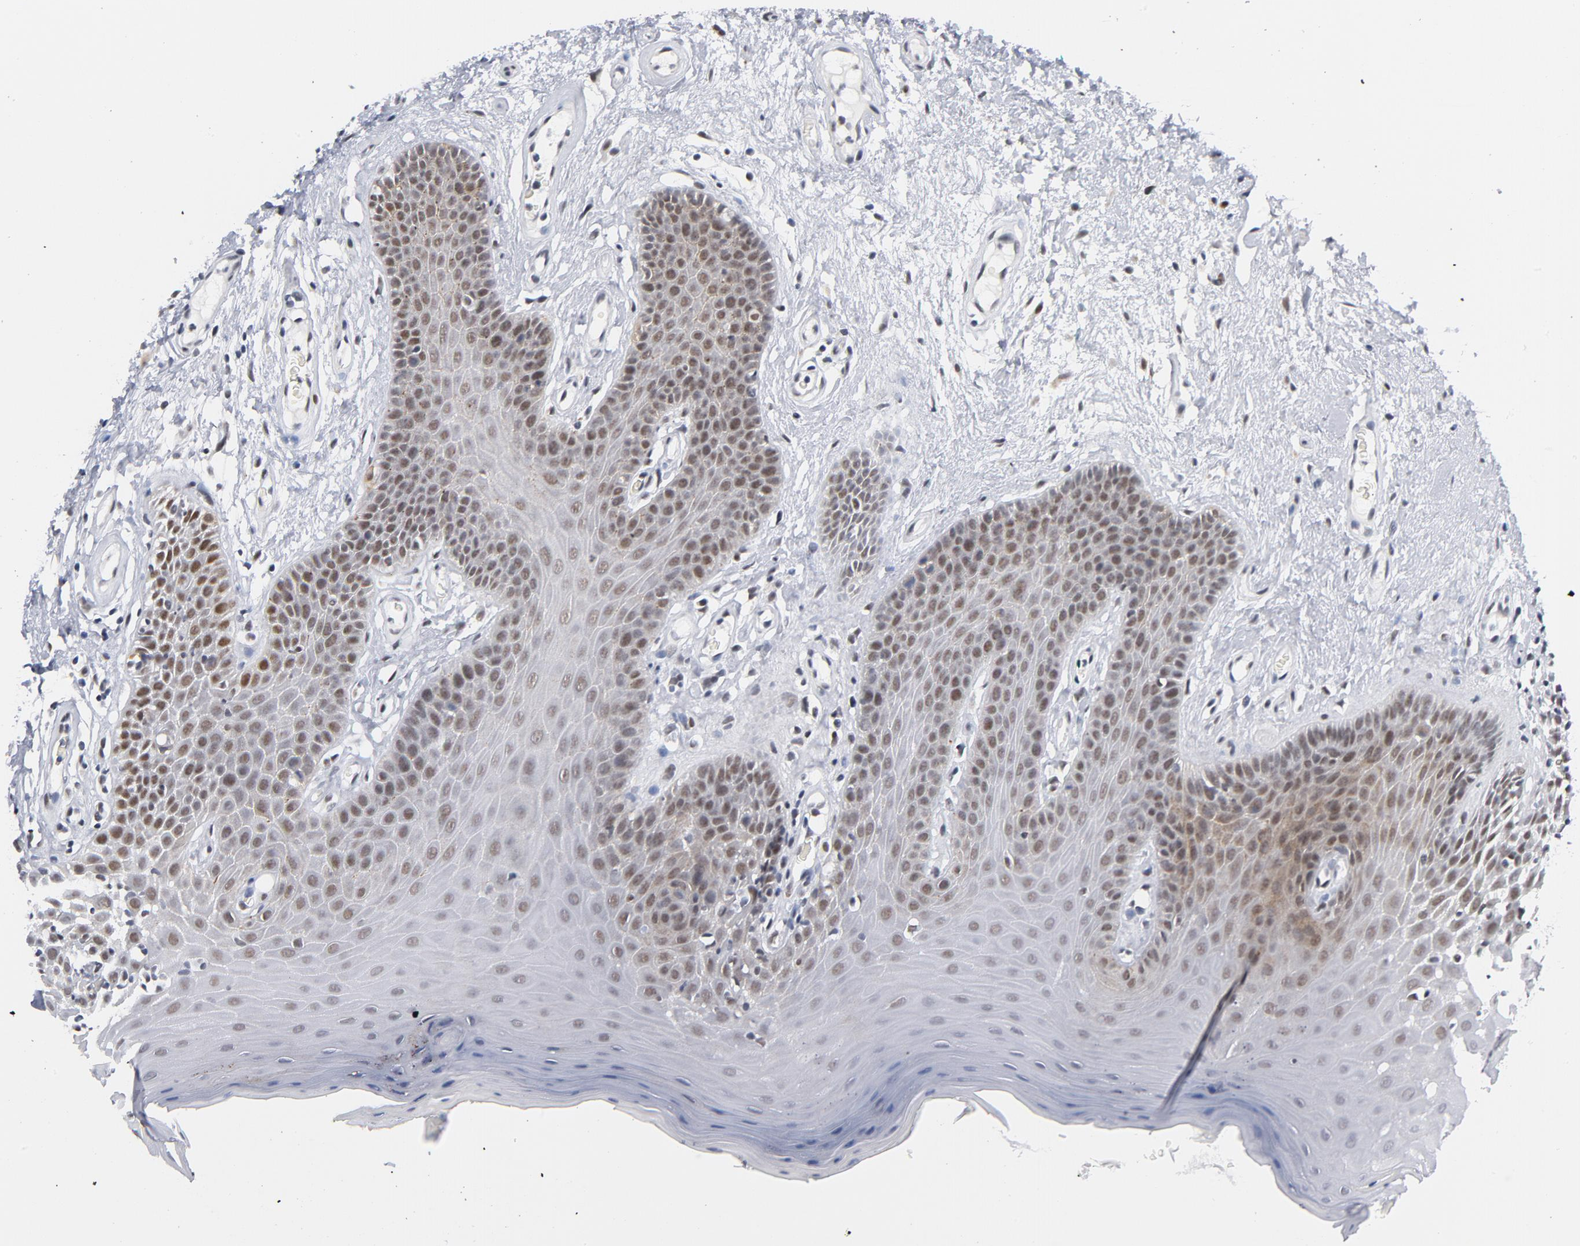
{"staining": {"intensity": "moderate", "quantity": "25%-75%", "location": "nuclear"}, "tissue": "oral mucosa", "cell_type": "Squamous epithelial cells", "image_type": "normal", "snomed": [{"axis": "morphology", "description": "Normal tissue, NOS"}, {"axis": "morphology", "description": "Squamous cell carcinoma, NOS"}, {"axis": "topography", "description": "Skeletal muscle"}, {"axis": "topography", "description": "Oral tissue"}, {"axis": "topography", "description": "Head-Neck"}], "caption": "Approximately 25%-75% of squamous epithelial cells in benign oral mucosa show moderate nuclear protein positivity as visualized by brown immunohistochemical staining.", "gene": "BAP1", "patient": {"sex": "male", "age": 71}}